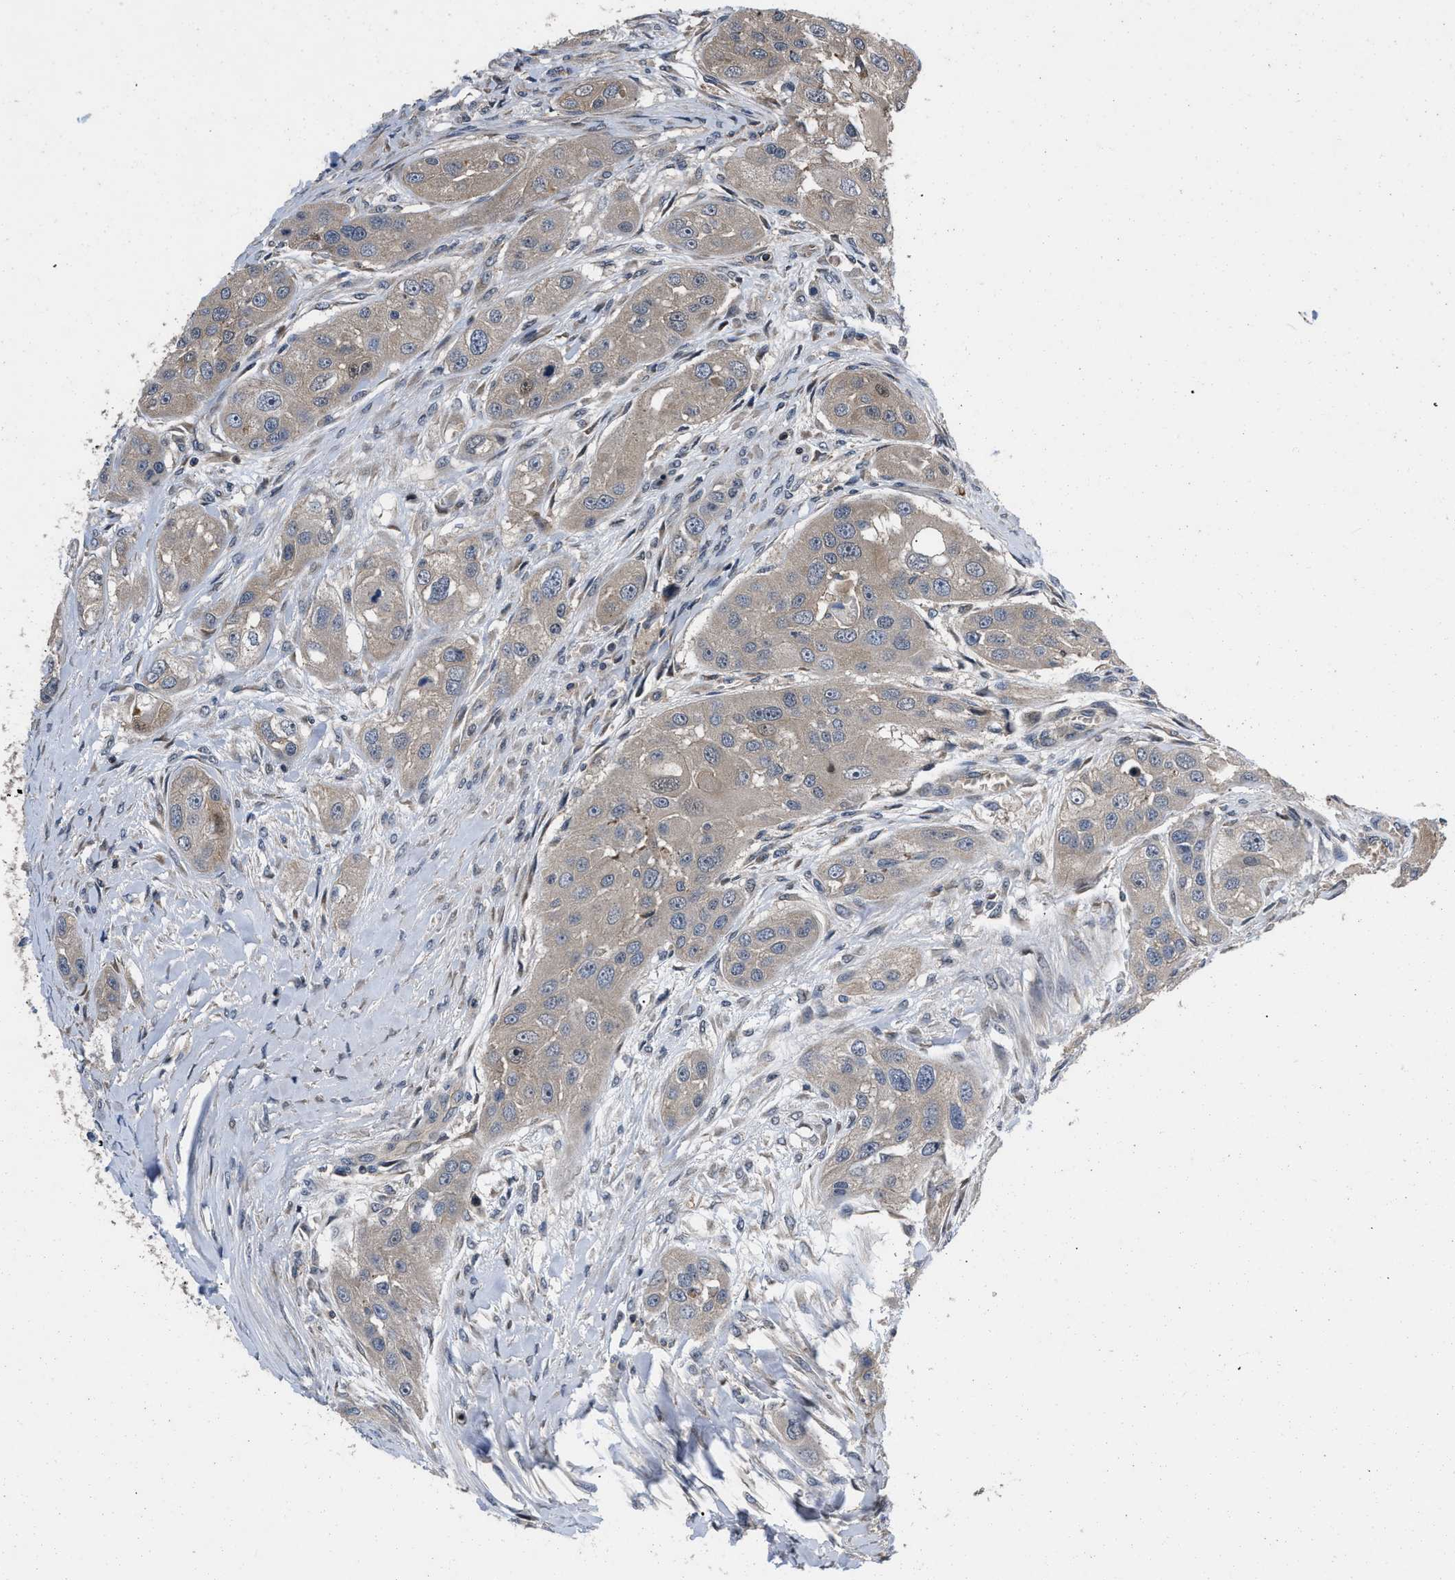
{"staining": {"intensity": "weak", "quantity": ">75%", "location": "cytoplasmic/membranous,nuclear"}, "tissue": "head and neck cancer", "cell_type": "Tumor cells", "image_type": "cancer", "snomed": [{"axis": "morphology", "description": "Normal tissue, NOS"}, {"axis": "morphology", "description": "Squamous cell carcinoma, NOS"}, {"axis": "topography", "description": "Skeletal muscle"}, {"axis": "topography", "description": "Head-Neck"}], "caption": "IHC histopathology image of human head and neck cancer (squamous cell carcinoma) stained for a protein (brown), which exhibits low levels of weak cytoplasmic/membranous and nuclear expression in approximately >75% of tumor cells.", "gene": "PRDM14", "patient": {"sex": "male", "age": 51}}